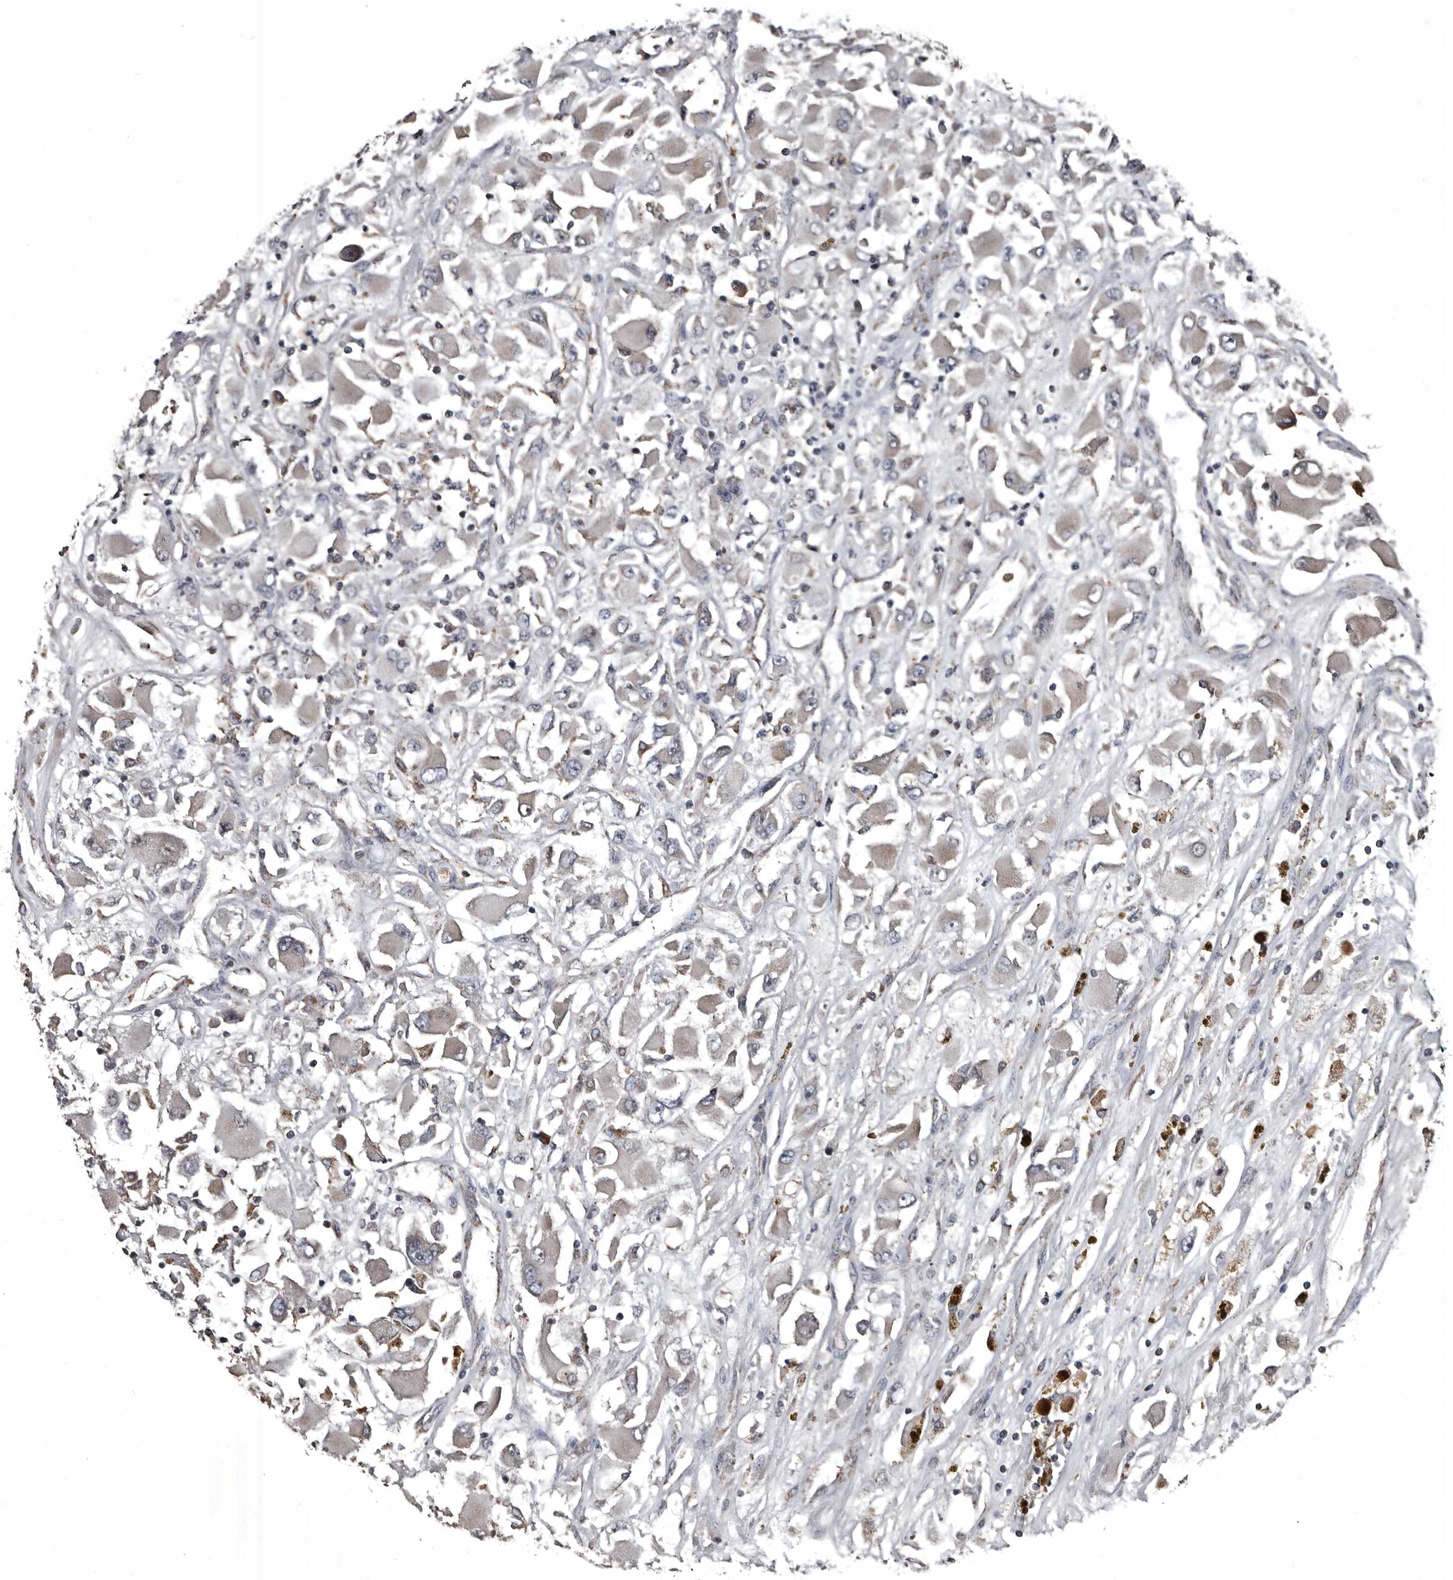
{"staining": {"intensity": "moderate", "quantity": "25%-75%", "location": "cytoplasmic/membranous"}, "tissue": "renal cancer", "cell_type": "Tumor cells", "image_type": "cancer", "snomed": [{"axis": "morphology", "description": "Adenocarcinoma, NOS"}, {"axis": "topography", "description": "Kidney"}], "caption": "Immunohistochemistry image of neoplastic tissue: human renal adenocarcinoma stained using IHC reveals medium levels of moderate protein expression localized specifically in the cytoplasmic/membranous of tumor cells, appearing as a cytoplasmic/membranous brown color.", "gene": "GREB1", "patient": {"sex": "female", "age": 52}}